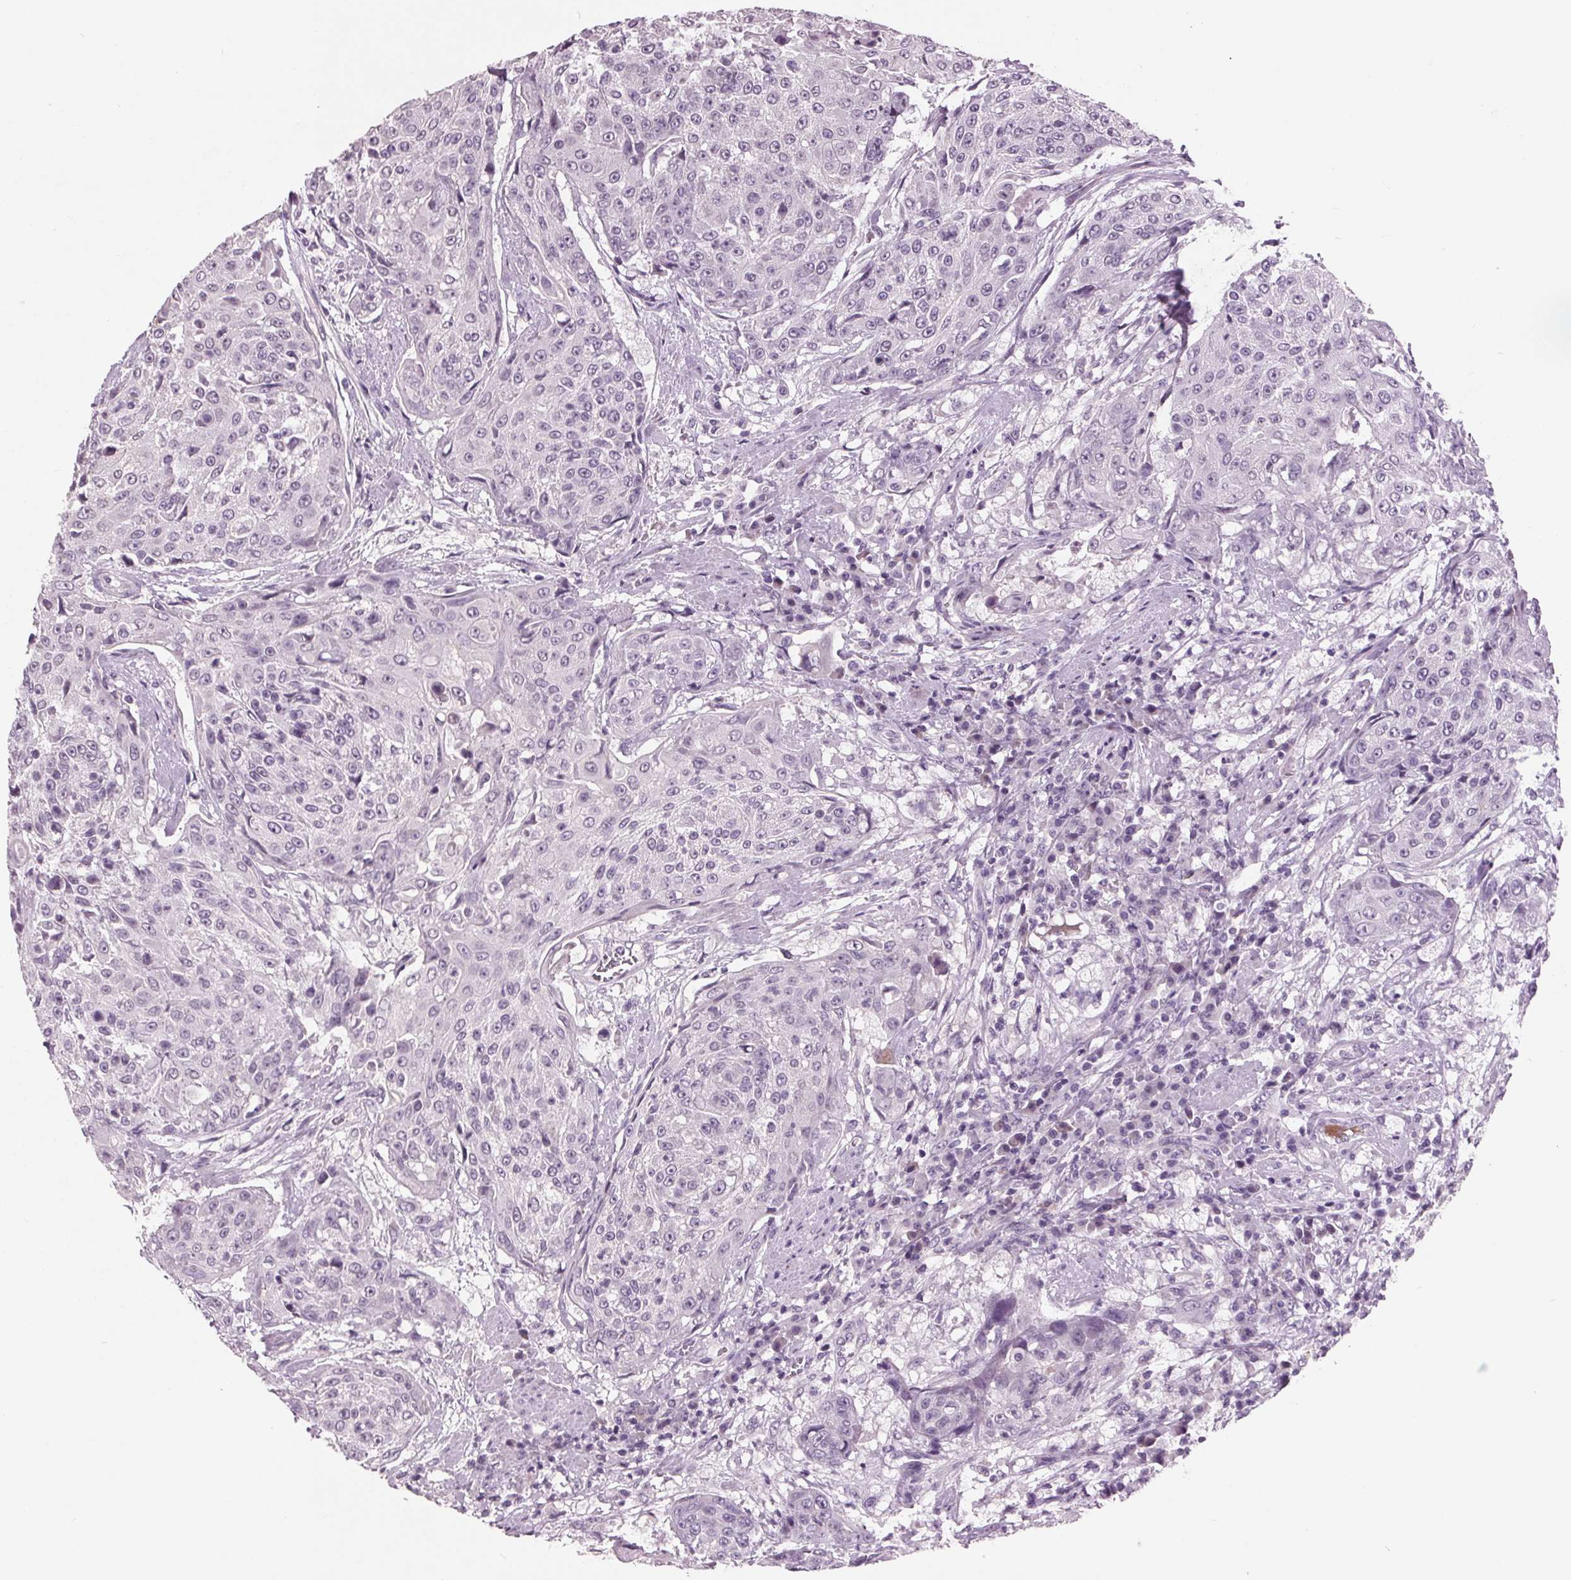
{"staining": {"intensity": "negative", "quantity": "none", "location": "none"}, "tissue": "urothelial cancer", "cell_type": "Tumor cells", "image_type": "cancer", "snomed": [{"axis": "morphology", "description": "Urothelial carcinoma, High grade"}, {"axis": "topography", "description": "Urinary bladder"}], "caption": "Histopathology image shows no significant protein positivity in tumor cells of urothelial carcinoma (high-grade). The staining was performed using DAB to visualize the protein expression in brown, while the nuclei were stained in blue with hematoxylin (Magnification: 20x).", "gene": "C6", "patient": {"sex": "female", "age": 63}}